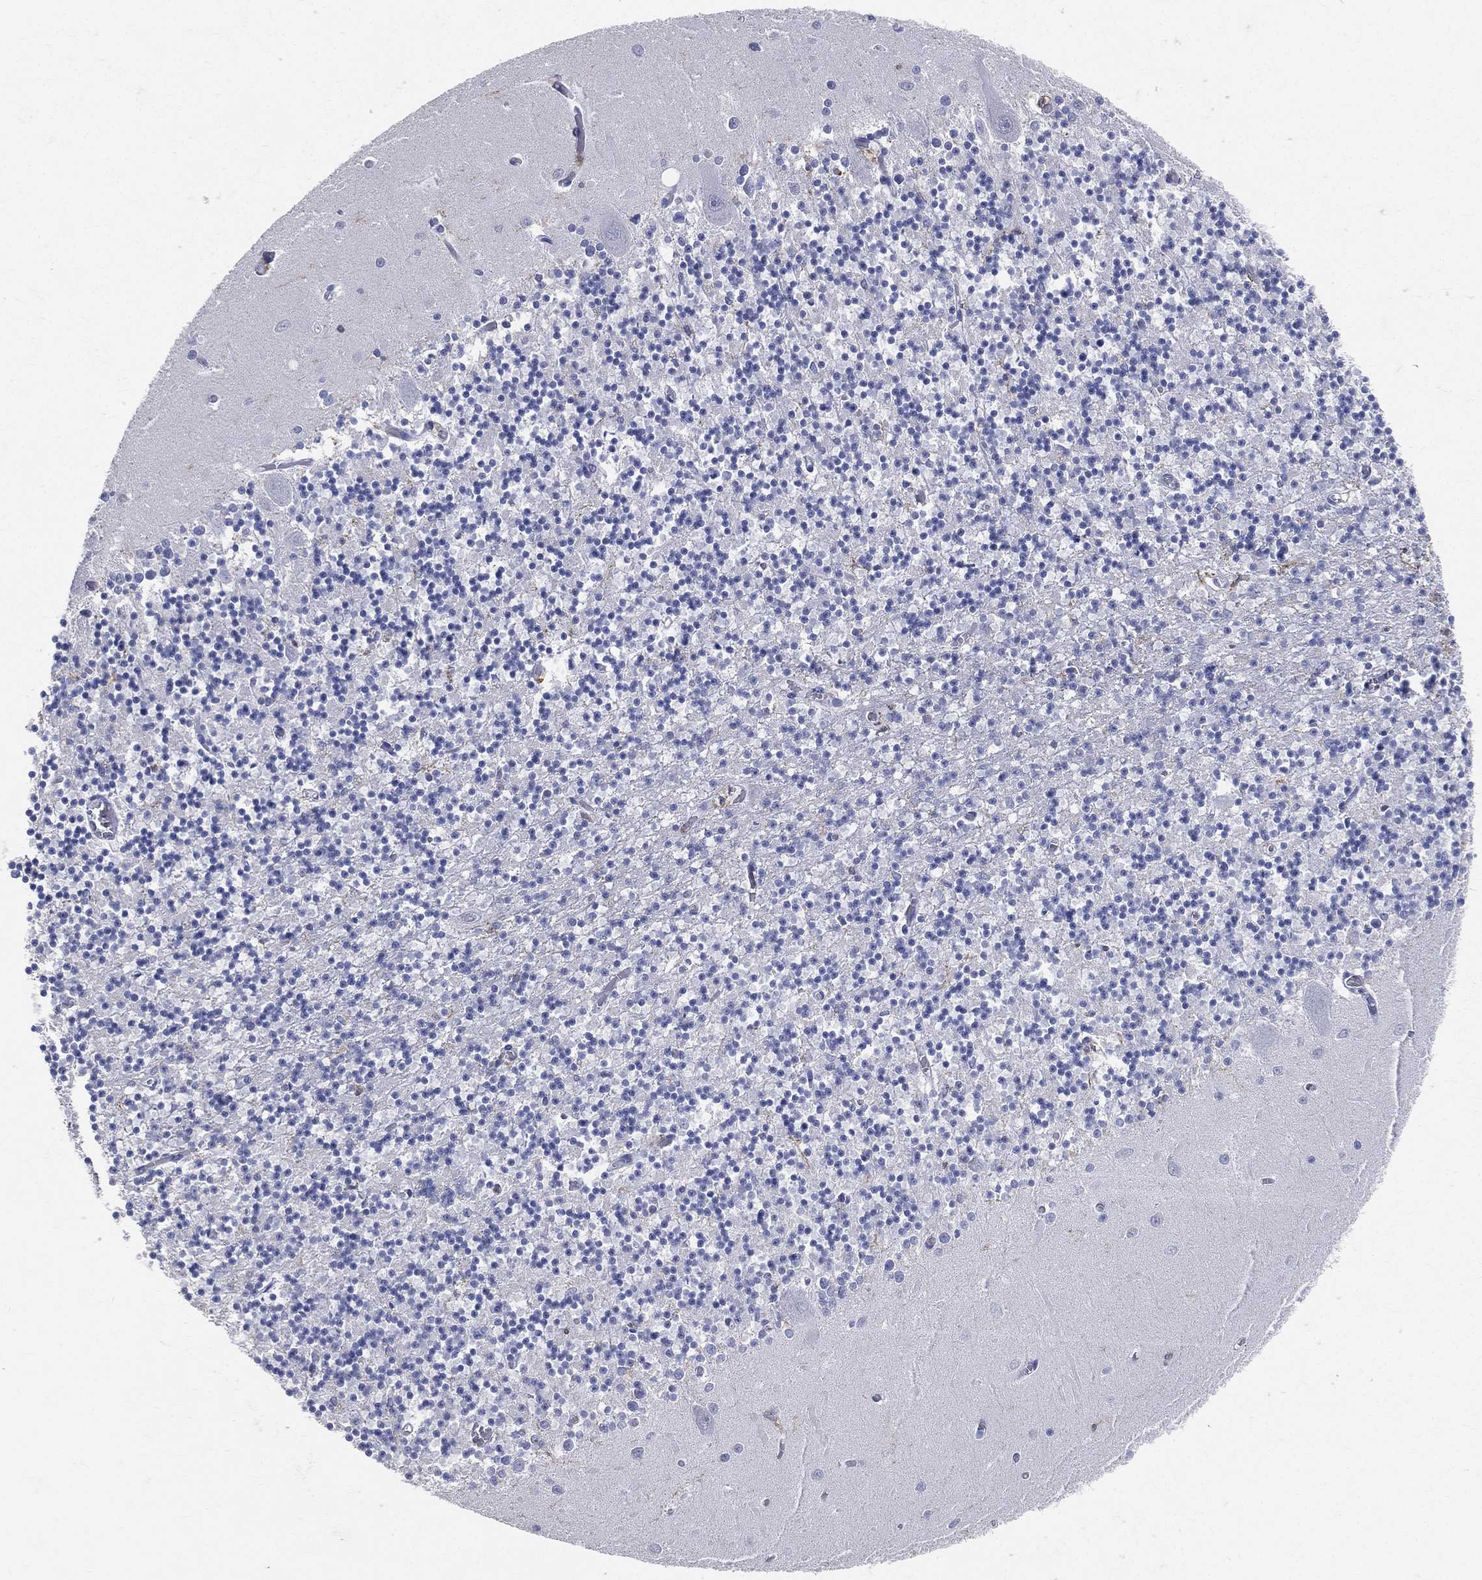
{"staining": {"intensity": "negative", "quantity": "none", "location": "none"}, "tissue": "cerebellum", "cell_type": "Cells in granular layer", "image_type": "normal", "snomed": [{"axis": "morphology", "description": "Normal tissue, NOS"}, {"axis": "topography", "description": "Cerebellum"}], "caption": "An immunohistochemistry (IHC) photomicrograph of normal cerebellum is shown. There is no staining in cells in granular layer of cerebellum.", "gene": "CD33", "patient": {"sex": "female", "age": 64}}